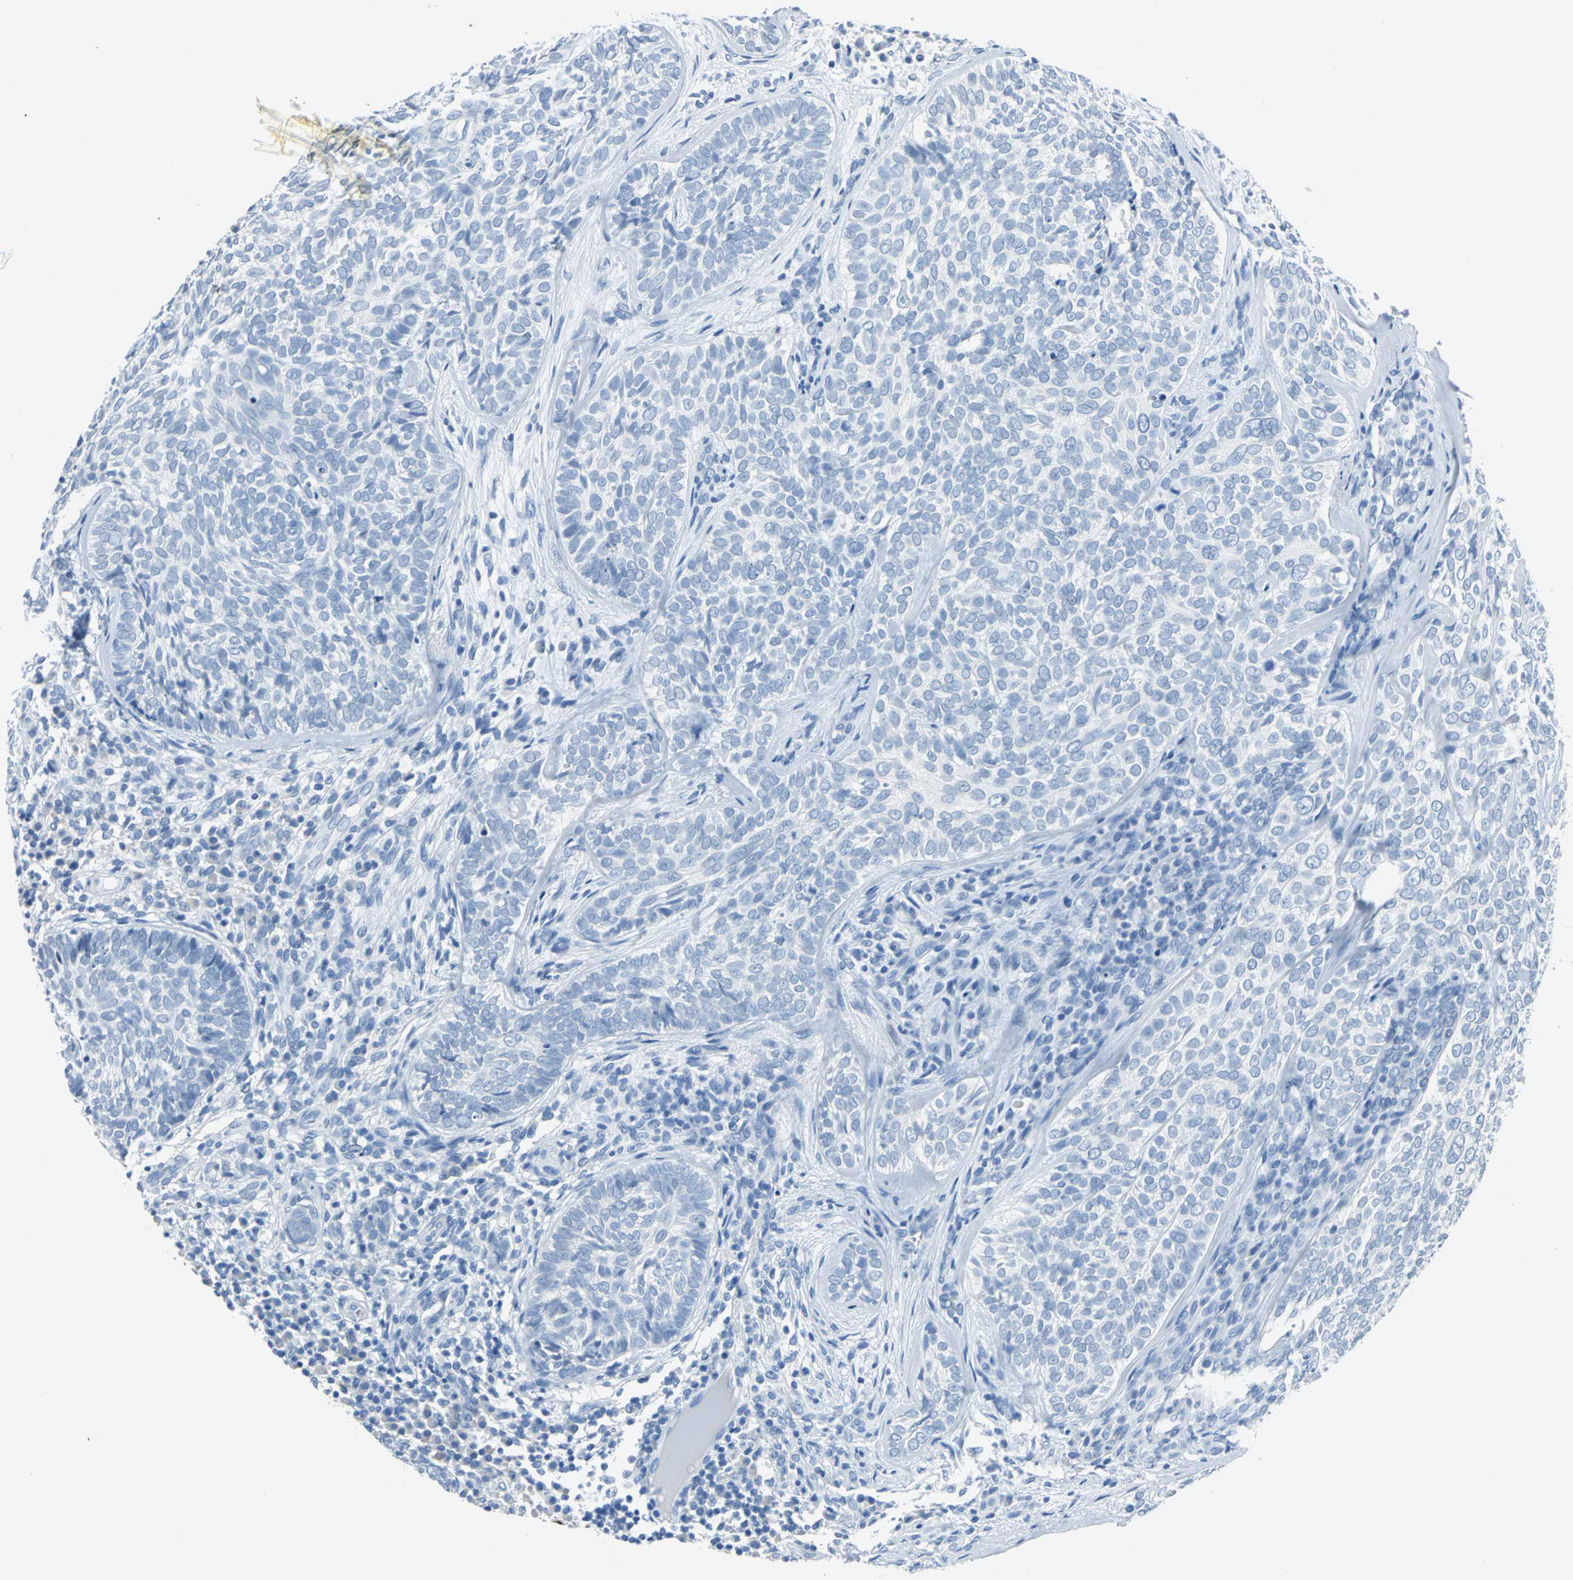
{"staining": {"intensity": "negative", "quantity": "none", "location": "none"}, "tissue": "skin cancer", "cell_type": "Tumor cells", "image_type": "cancer", "snomed": [{"axis": "morphology", "description": "Basal cell carcinoma"}, {"axis": "topography", "description": "Skin"}], "caption": "Skin basal cell carcinoma stained for a protein using IHC displays no expression tumor cells.", "gene": "PKLR", "patient": {"sex": "male", "age": 72}}